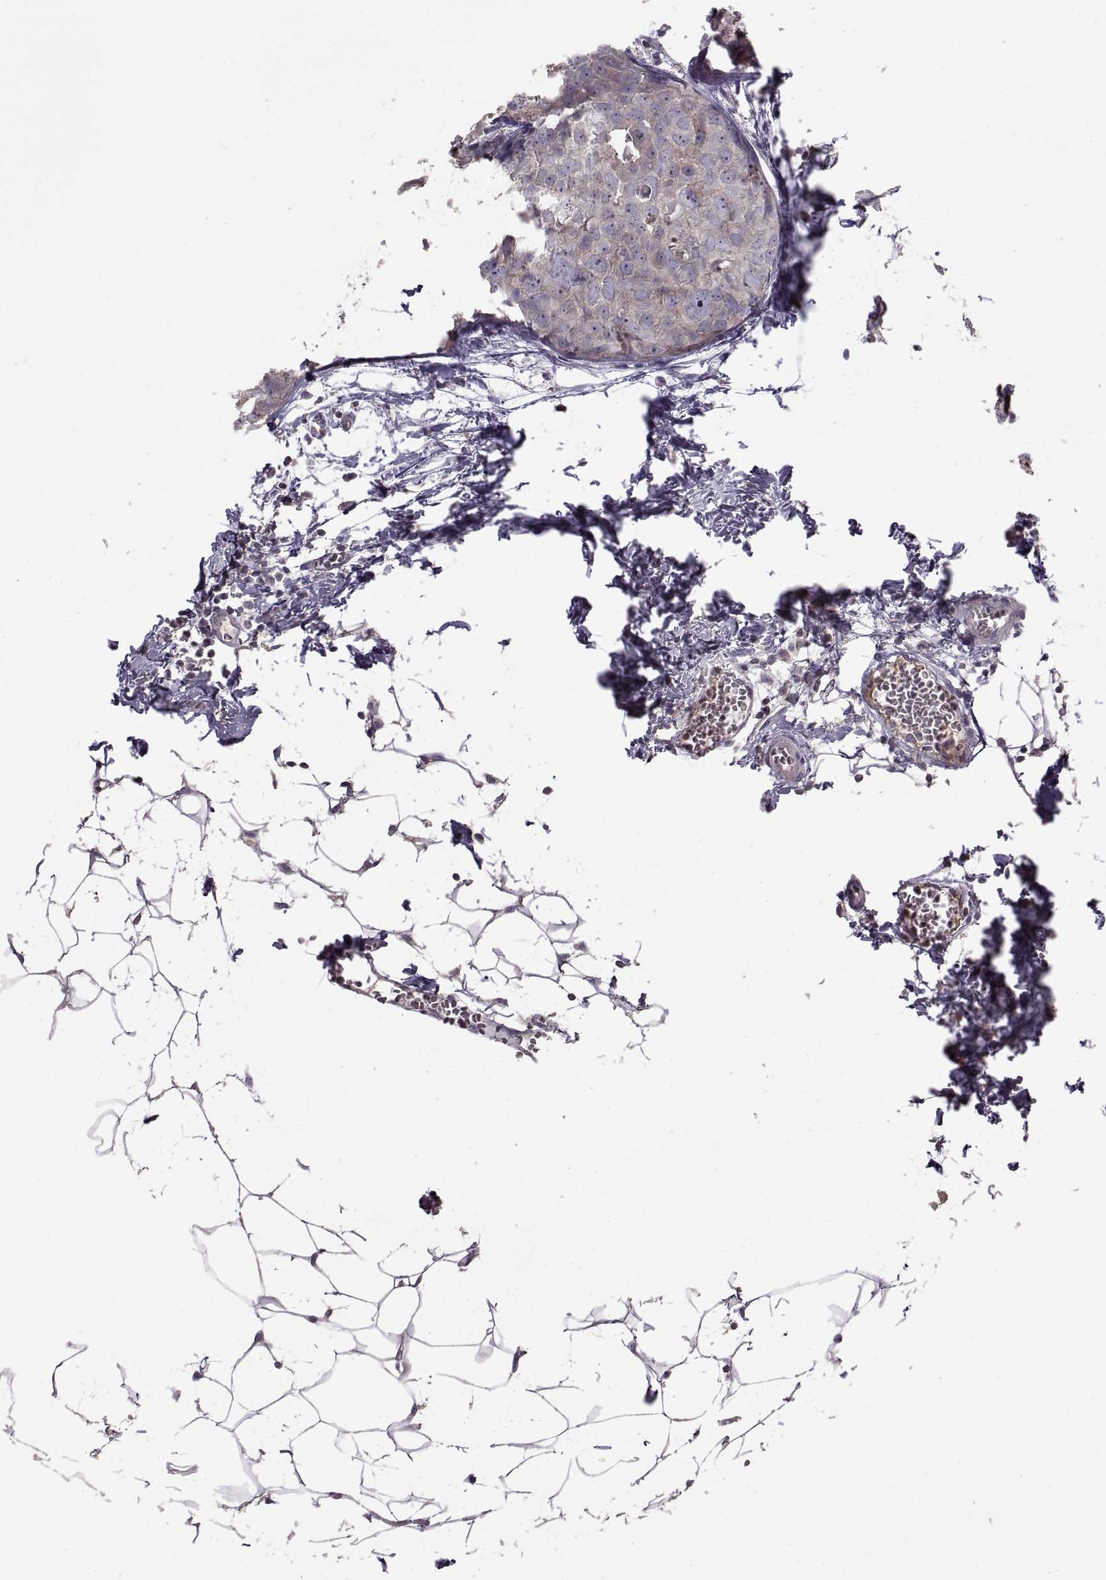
{"staining": {"intensity": "moderate", "quantity": "<25%", "location": "cytoplasmic/membranous"}, "tissue": "breast cancer", "cell_type": "Tumor cells", "image_type": "cancer", "snomed": [{"axis": "morphology", "description": "Duct carcinoma"}, {"axis": "topography", "description": "Breast"}], "caption": "DAB immunohistochemical staining of invasive ductal carcinoma (breast) exhibits moderate cytoplasmic/membranous protein expression in approximately <25% of tumor cells.", "gene": "NMNAT2", "patient": {"sex": "female", "age": 38}}